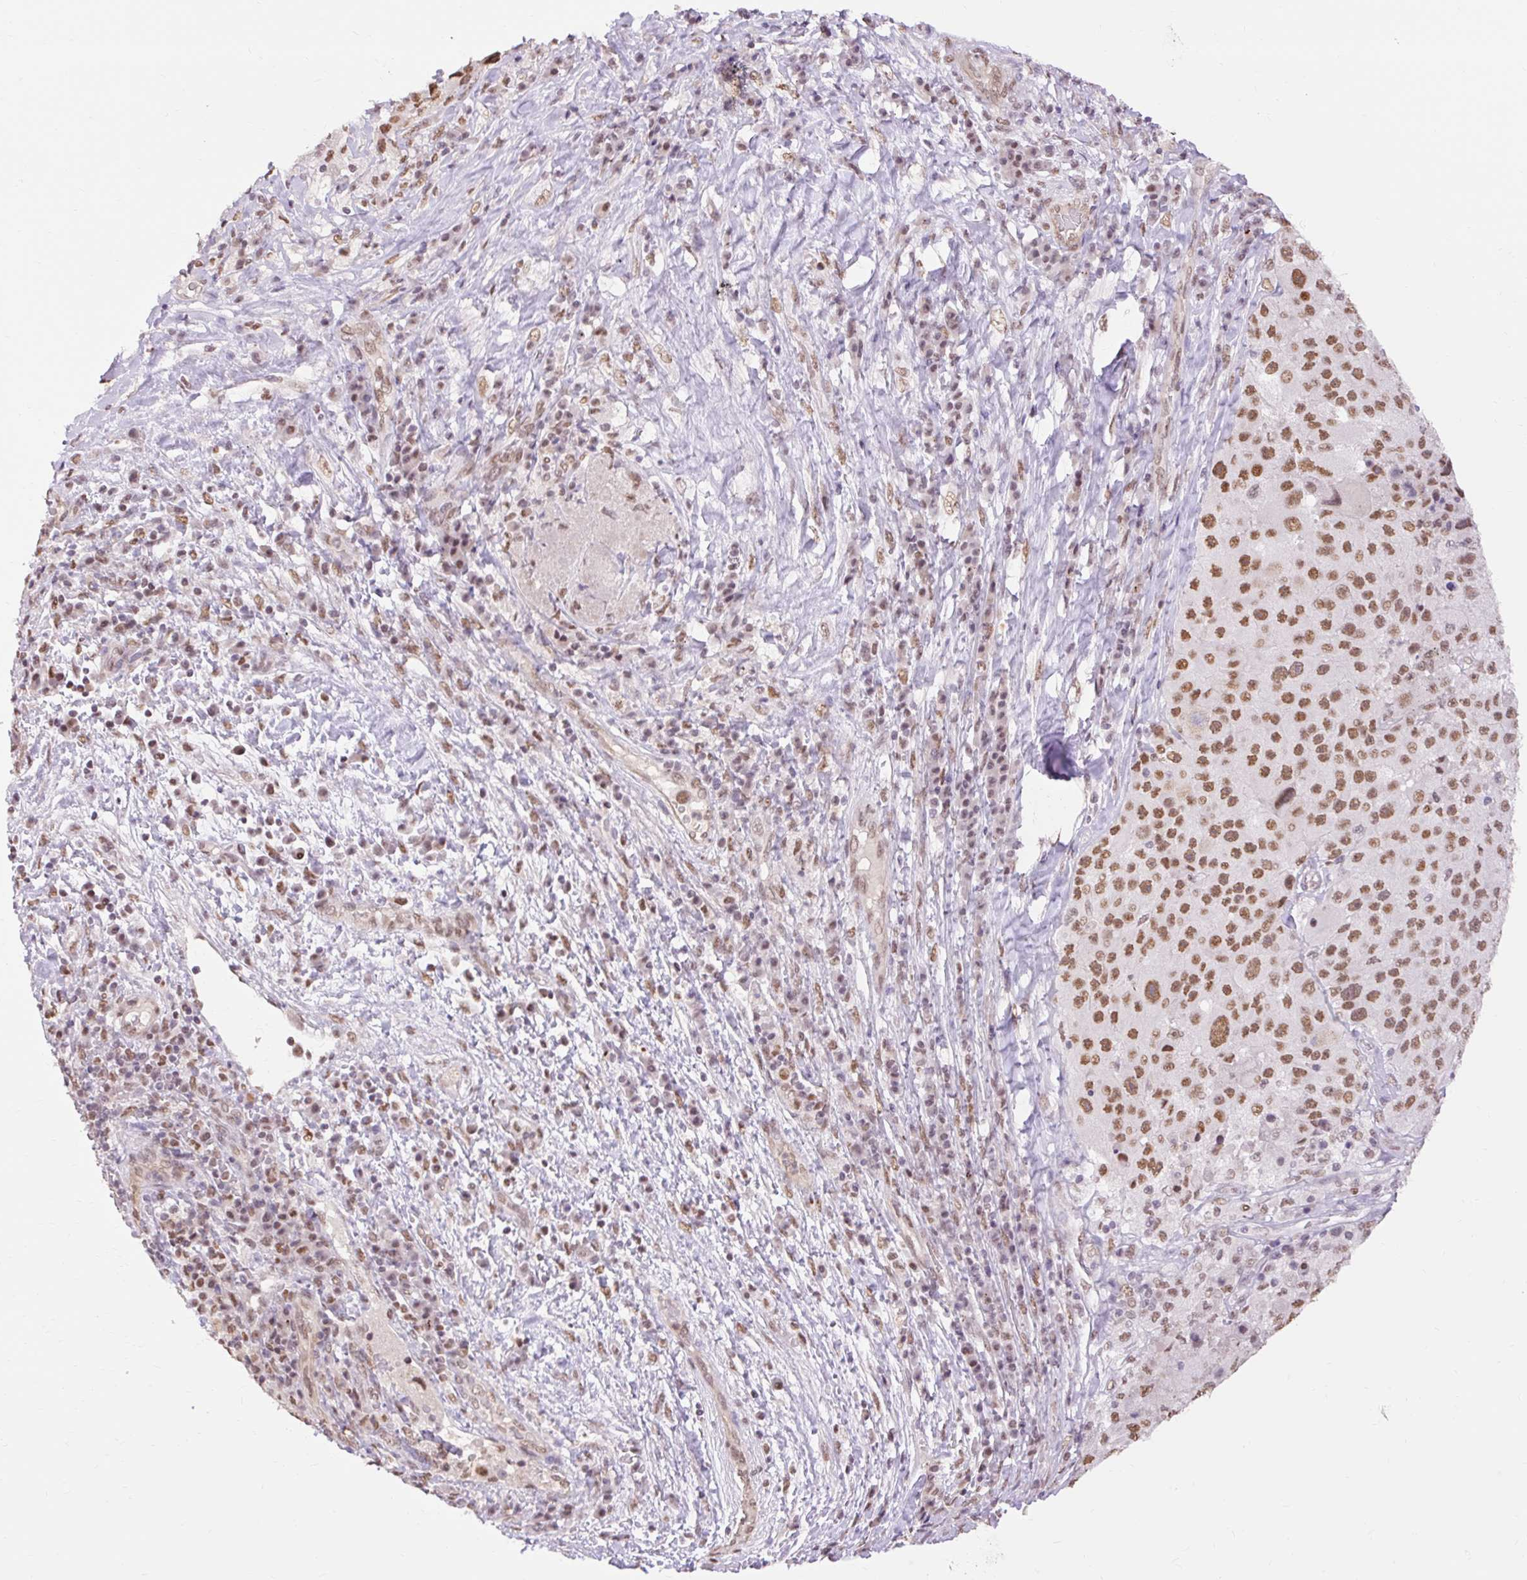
{"staining": {"intensity": "strong", "quantity": ">75%", "location": "nuclear"}, "tissue": "melanoma", "cell_type": "Tumor cells", "image_type": "cancer", "snomed": [{"axis": "morphology", "description": "Malignant melanoma, Metastatic site"}, {"axis": "topography", "description": "Lymph node"}], "caption": "Protein analysis of malignant melanoma (metastatic site) tissue reveals strong nuclear staining in approximately >75% of tumor cells.", "gene": "NPIPB12", "patient": {"sex": "male", "age": 62}}